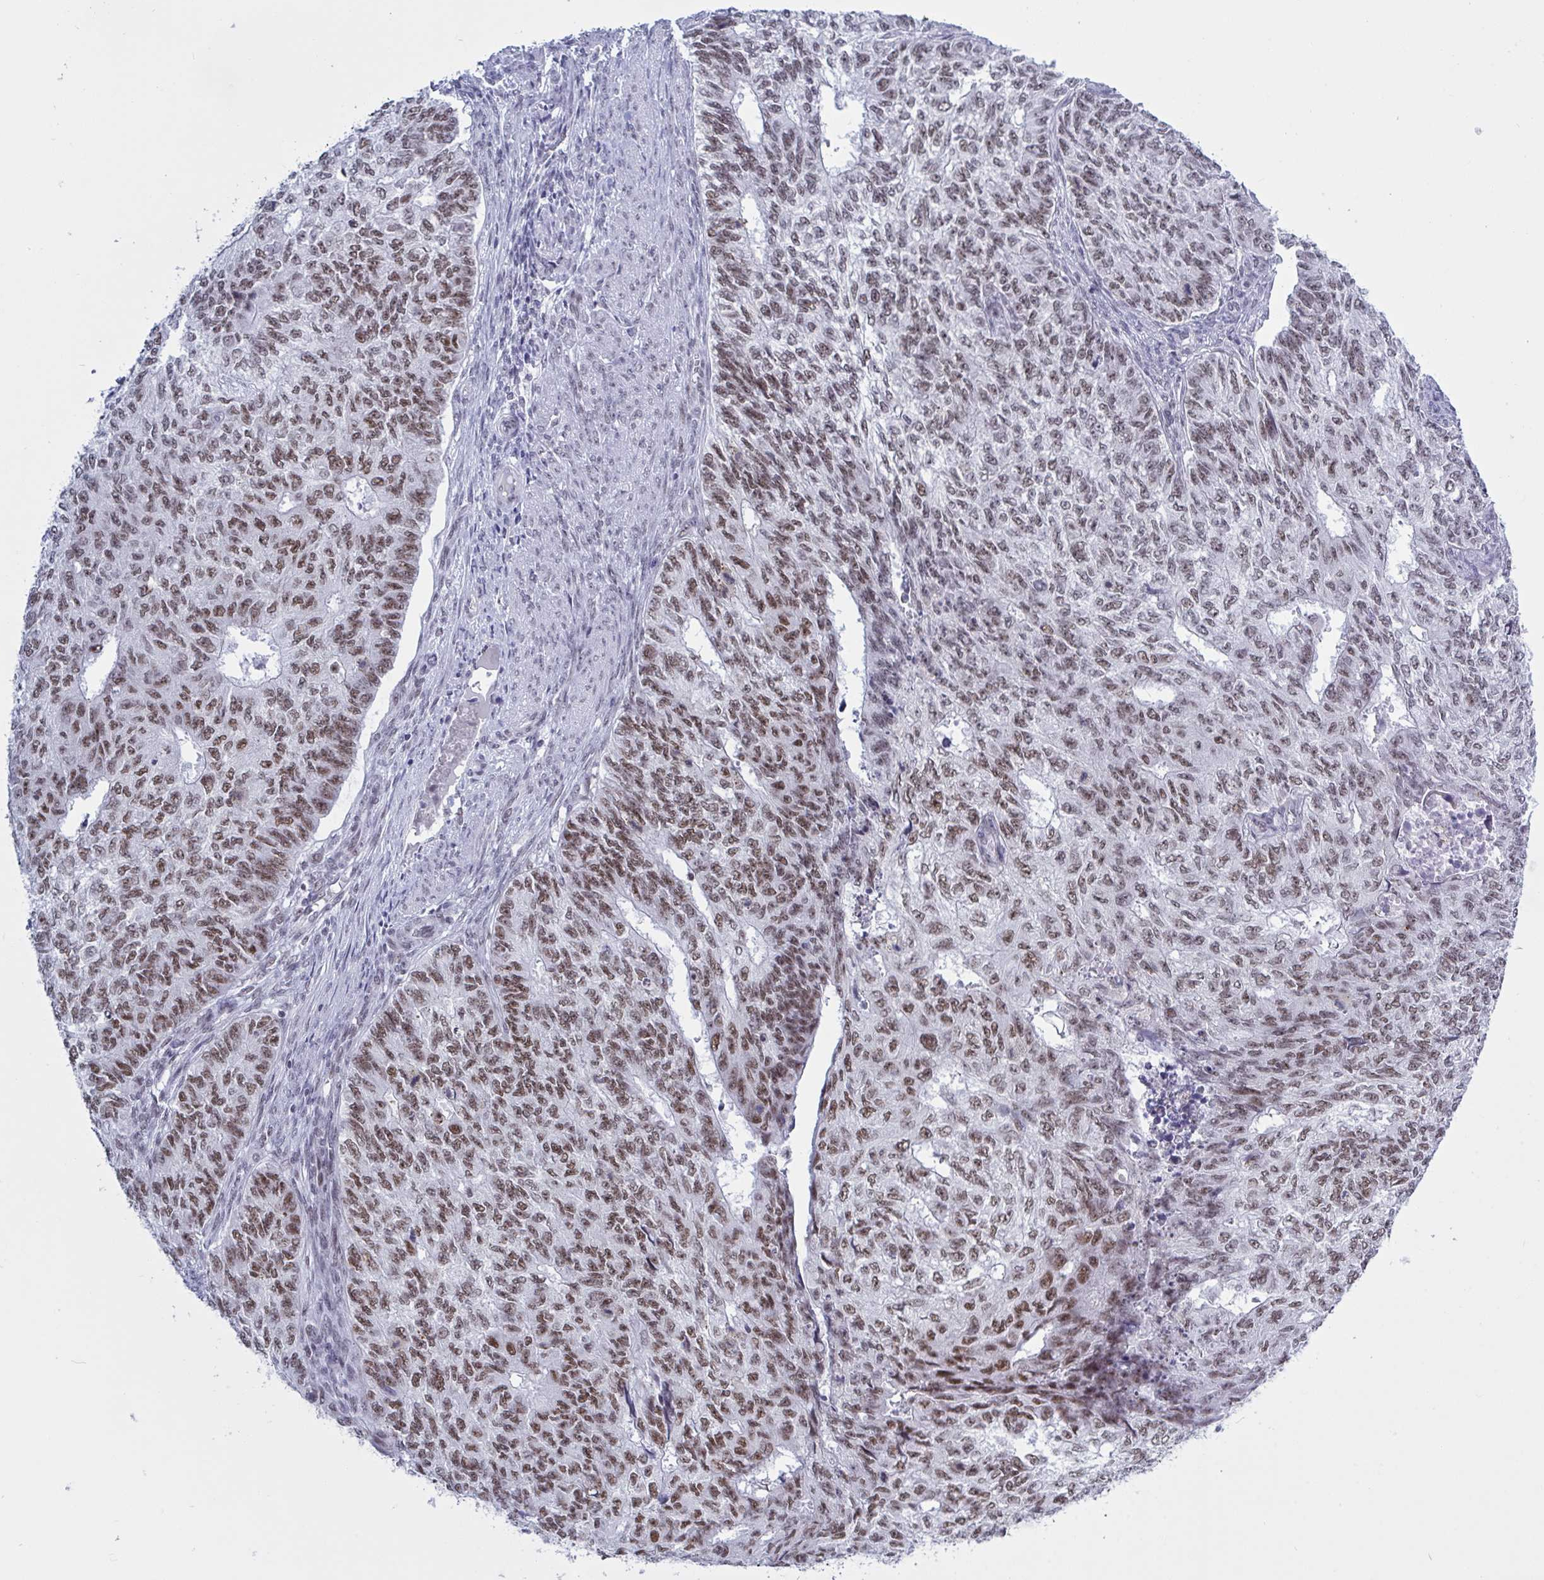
{"staining": {"intensity": "moderate", "quantity": ">75%", "location": "nuclear"}, "tissue": "endometrial cancer", "cell_type": "Tumor cells", "image_type": "cancer", "snomed": [{"axis": "morphology", "description": "Adenocarcinoma, NOS"}, {"axis": "topography", "description": "Endometrium"}], "caption": "Endometrial cancer (adenocarcinoma) was stained to show a protein in brown. There is medium levels of moderate nuclear staining in approximately >75% of tumor cells.", "gene": "PPP1R10", "patient": {"sex": "female", "age": 32}}